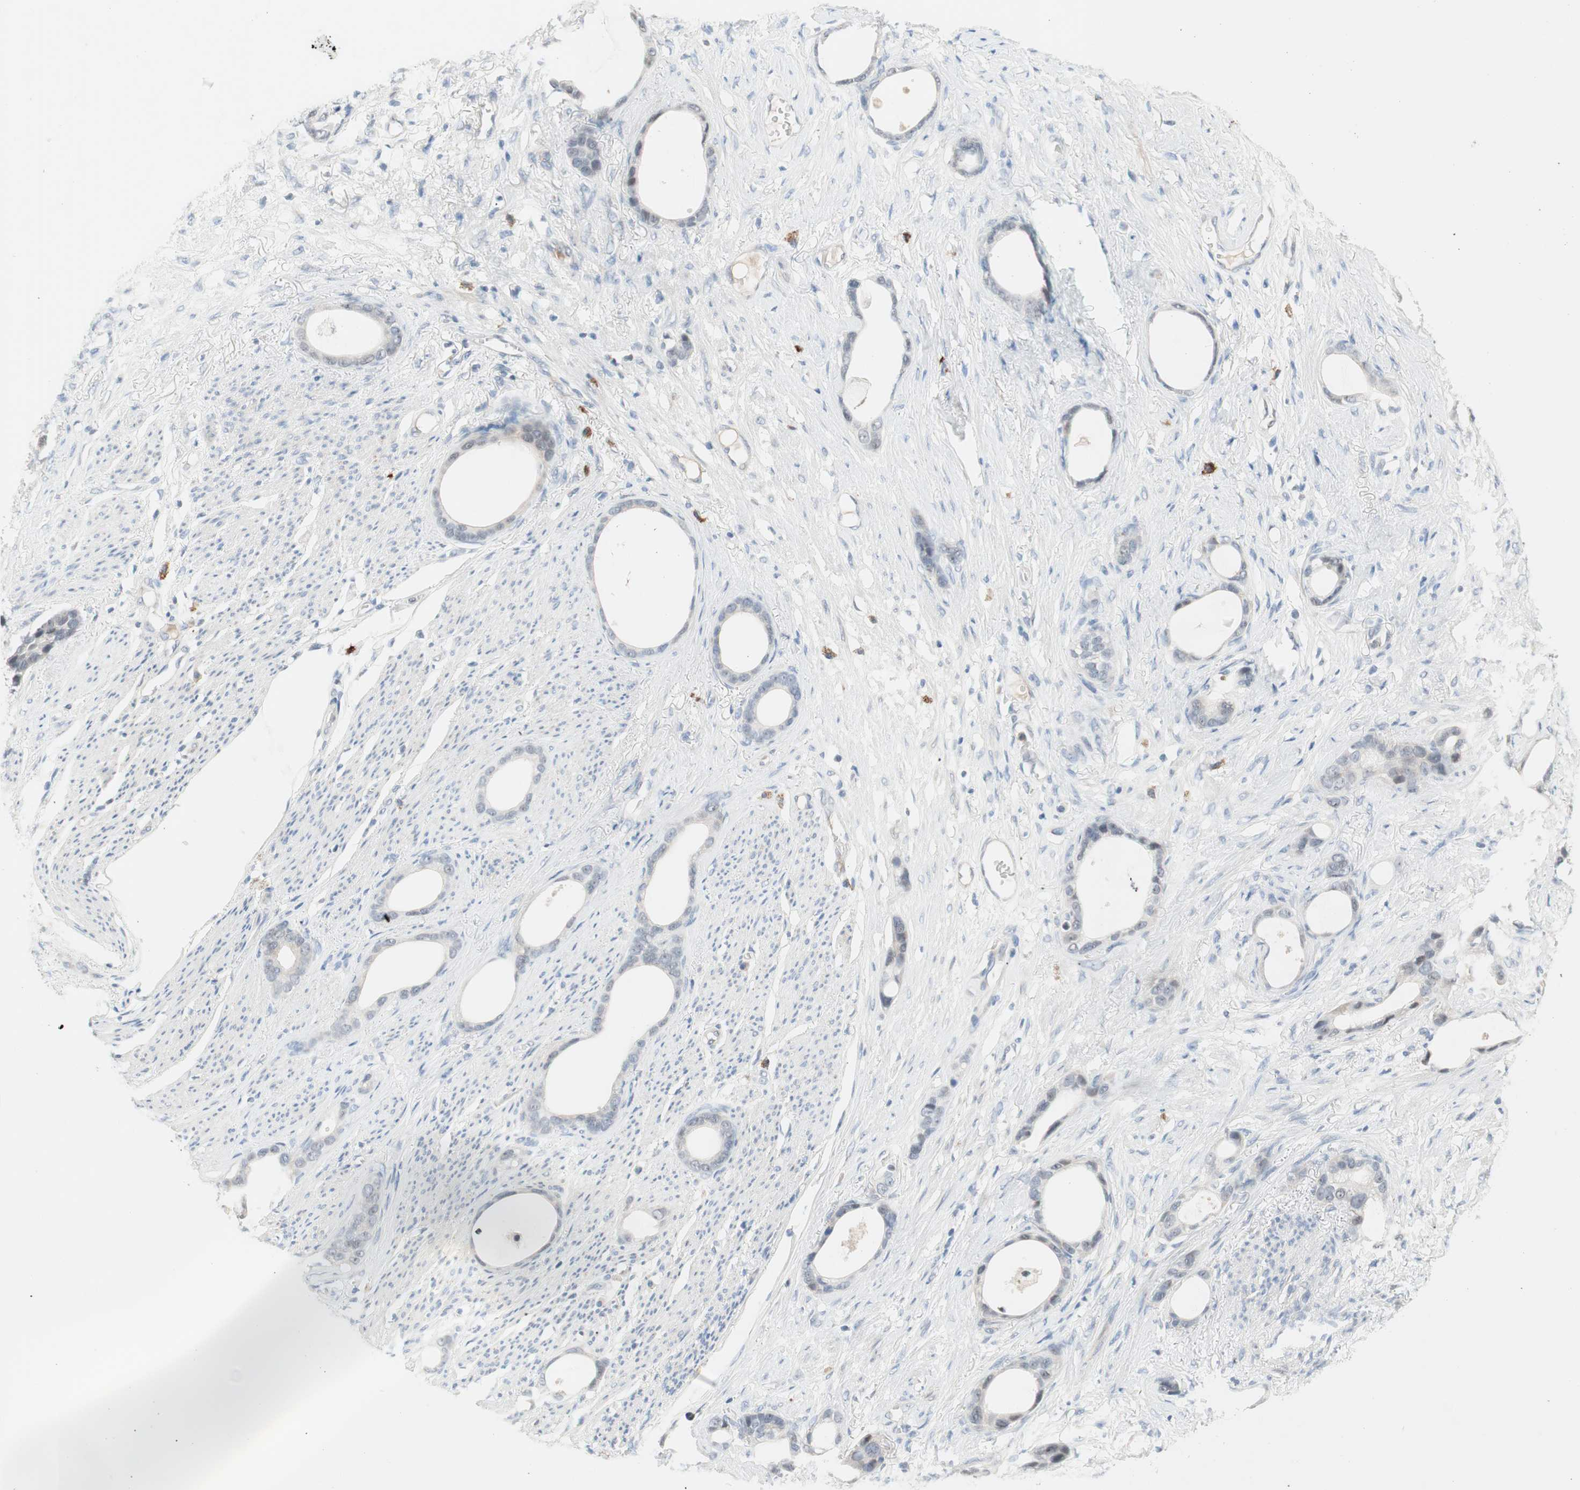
{"staining": {"intensity": "negative", "quantity": "none", "location": "none"}, "tissue": "stomach cancer", "cell_type": "Tumor cells", "image_type": "cancer", "snomed": [{"axis": "morphology", "description": "Adenocarcinoma, NOS"}, {"axis": "topography", "description": "Stomach"}], "caption": "Protein analysis of stomach cancer (adenocarcinoma) exhibits no significant expression in tumor cells.", "gene": "PDZK1", "patient": {"sex": "female", "age": 75}}